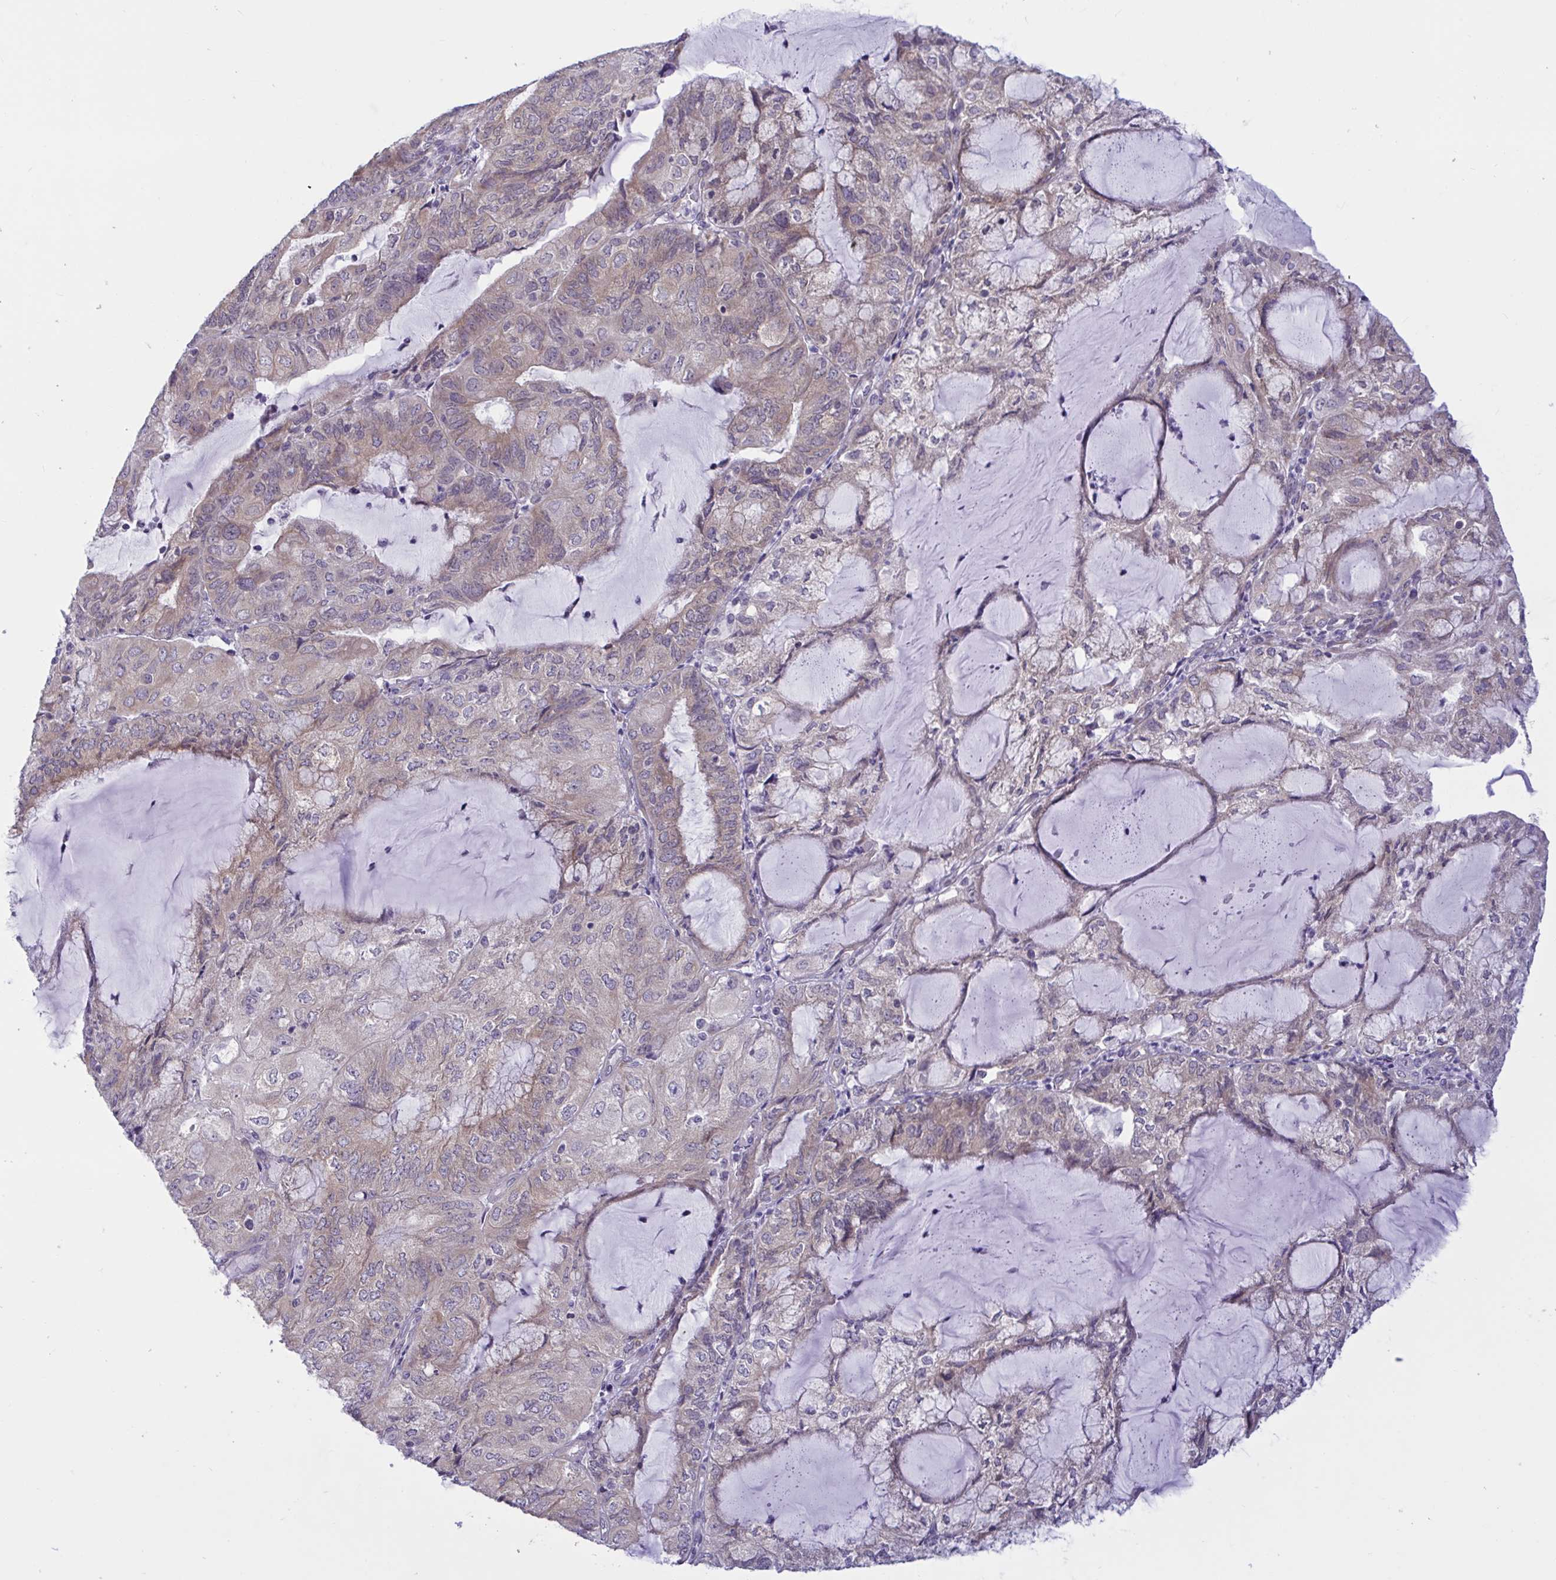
{"staining": {"intensity": "weak", "quantity": ">75%", "location": "cytoplasmic/membranous"}, "tissue": "endometrial cancer", "cell_type": "Tumor cells", "image_type": "cancer", "snomed": [{"axis": "morphology", "description": "Adenocarcinoma, NOS"}, {"axis": "topography", "description": "Endometrium"}], "caption": "Weak cytoplasmic/membranous expression is seen in approximately >75% of tumor cells in endometrial adenocarcinoma. (brown staining indicates protein expression, while blue staining denotes nuclei).", "gene": "CAMLG", "patient": {"sex": "female", "age": 81}}